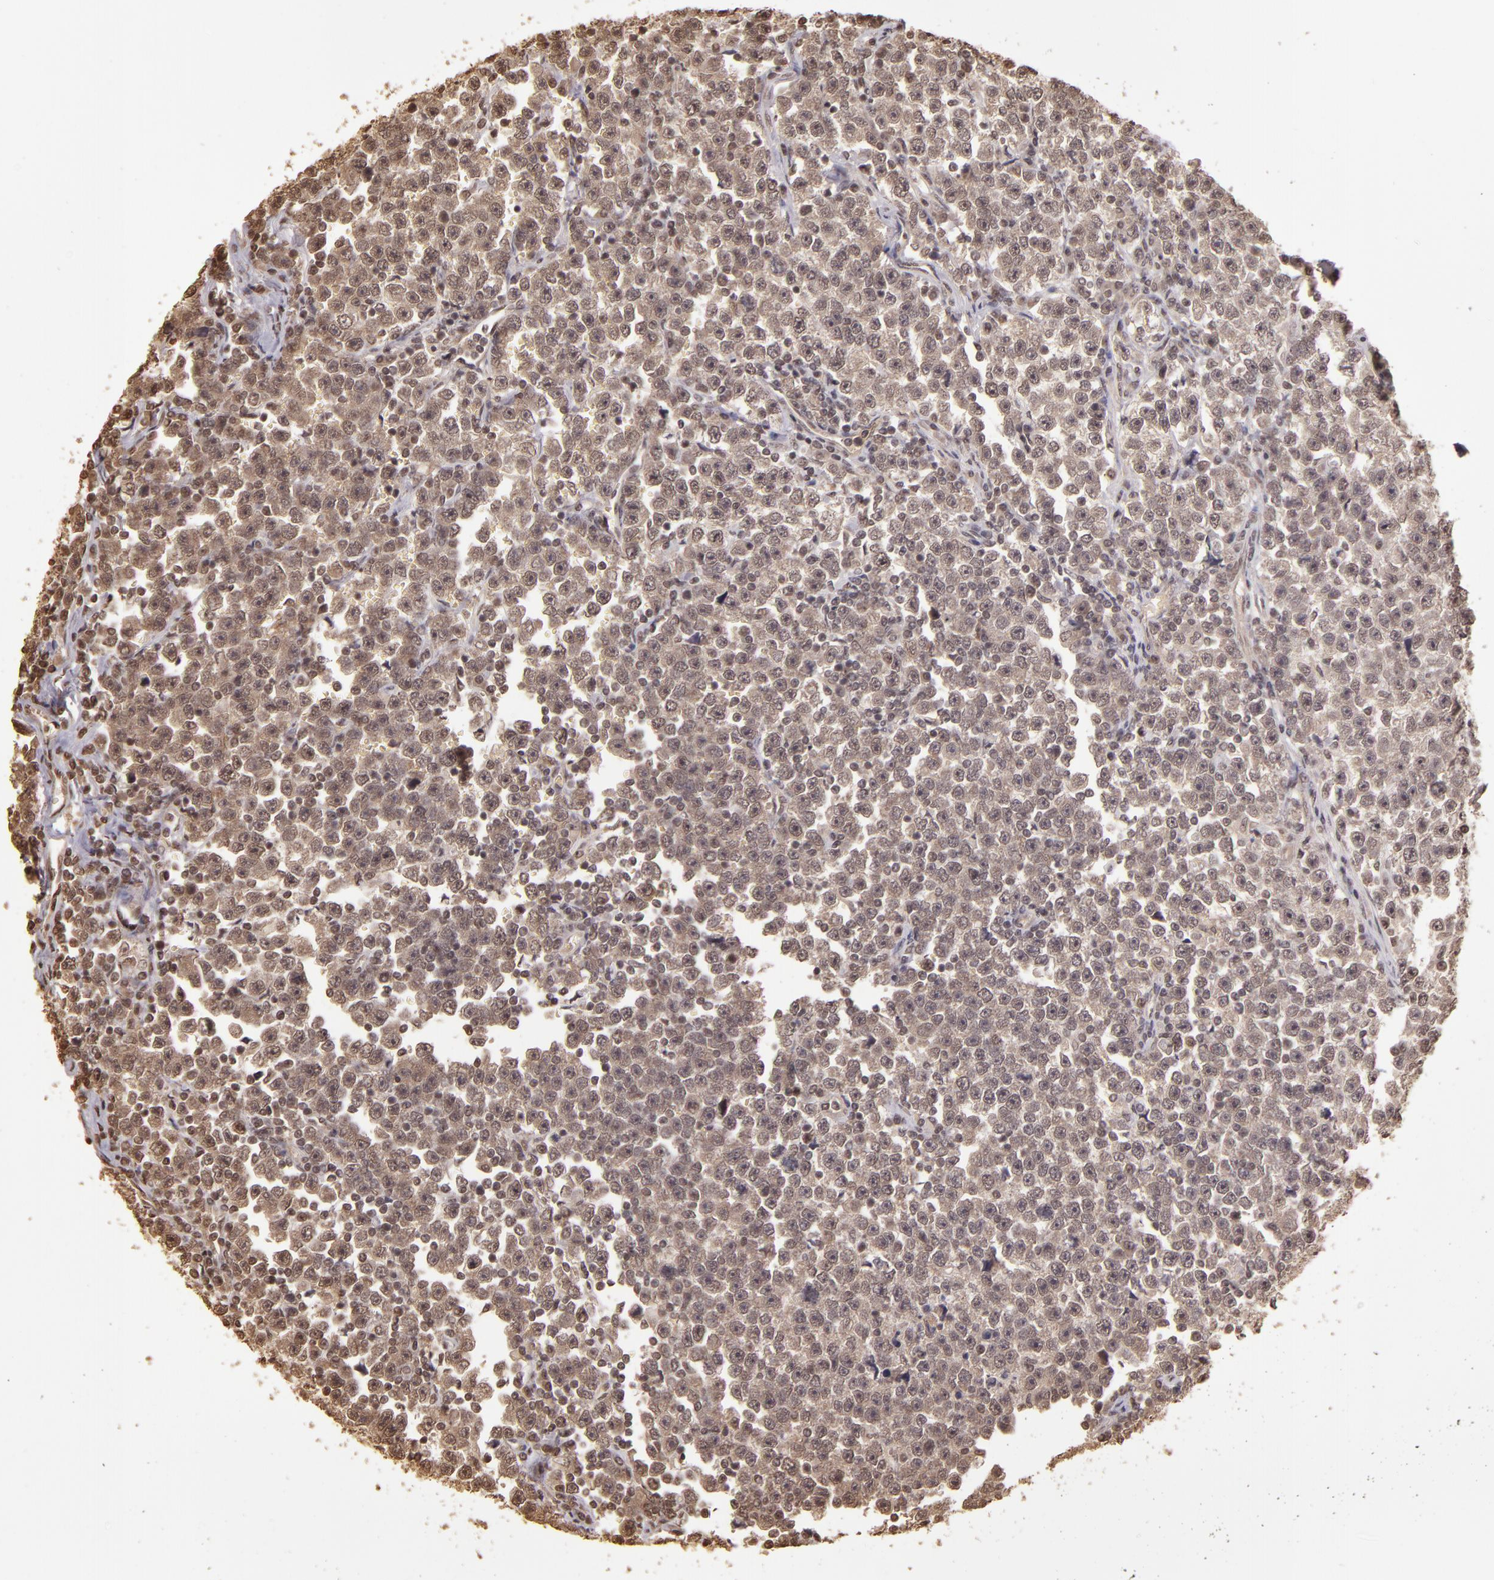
{"staining": {"intensity": "moderate", "quantity": ">75%", "location": "cytoplasmic/membranous,nuclear"}, "tissue": "testis cancer", "cell_type": "Tumor cells", "image_type": "cancer", "snomed": [{"axis": "morphology", "description": "Seminoma, NOS"}, {"axis": "topography", "description": "Testis"}], "caption": "Moderate cytoplasmic/membranous and nuclear positivity for a protein is present in about >75% of tumor cells of testis seminoma using immunohistochemistry.", "gene": "CUL1", "patient": {"sex": "male", "age": 43}}